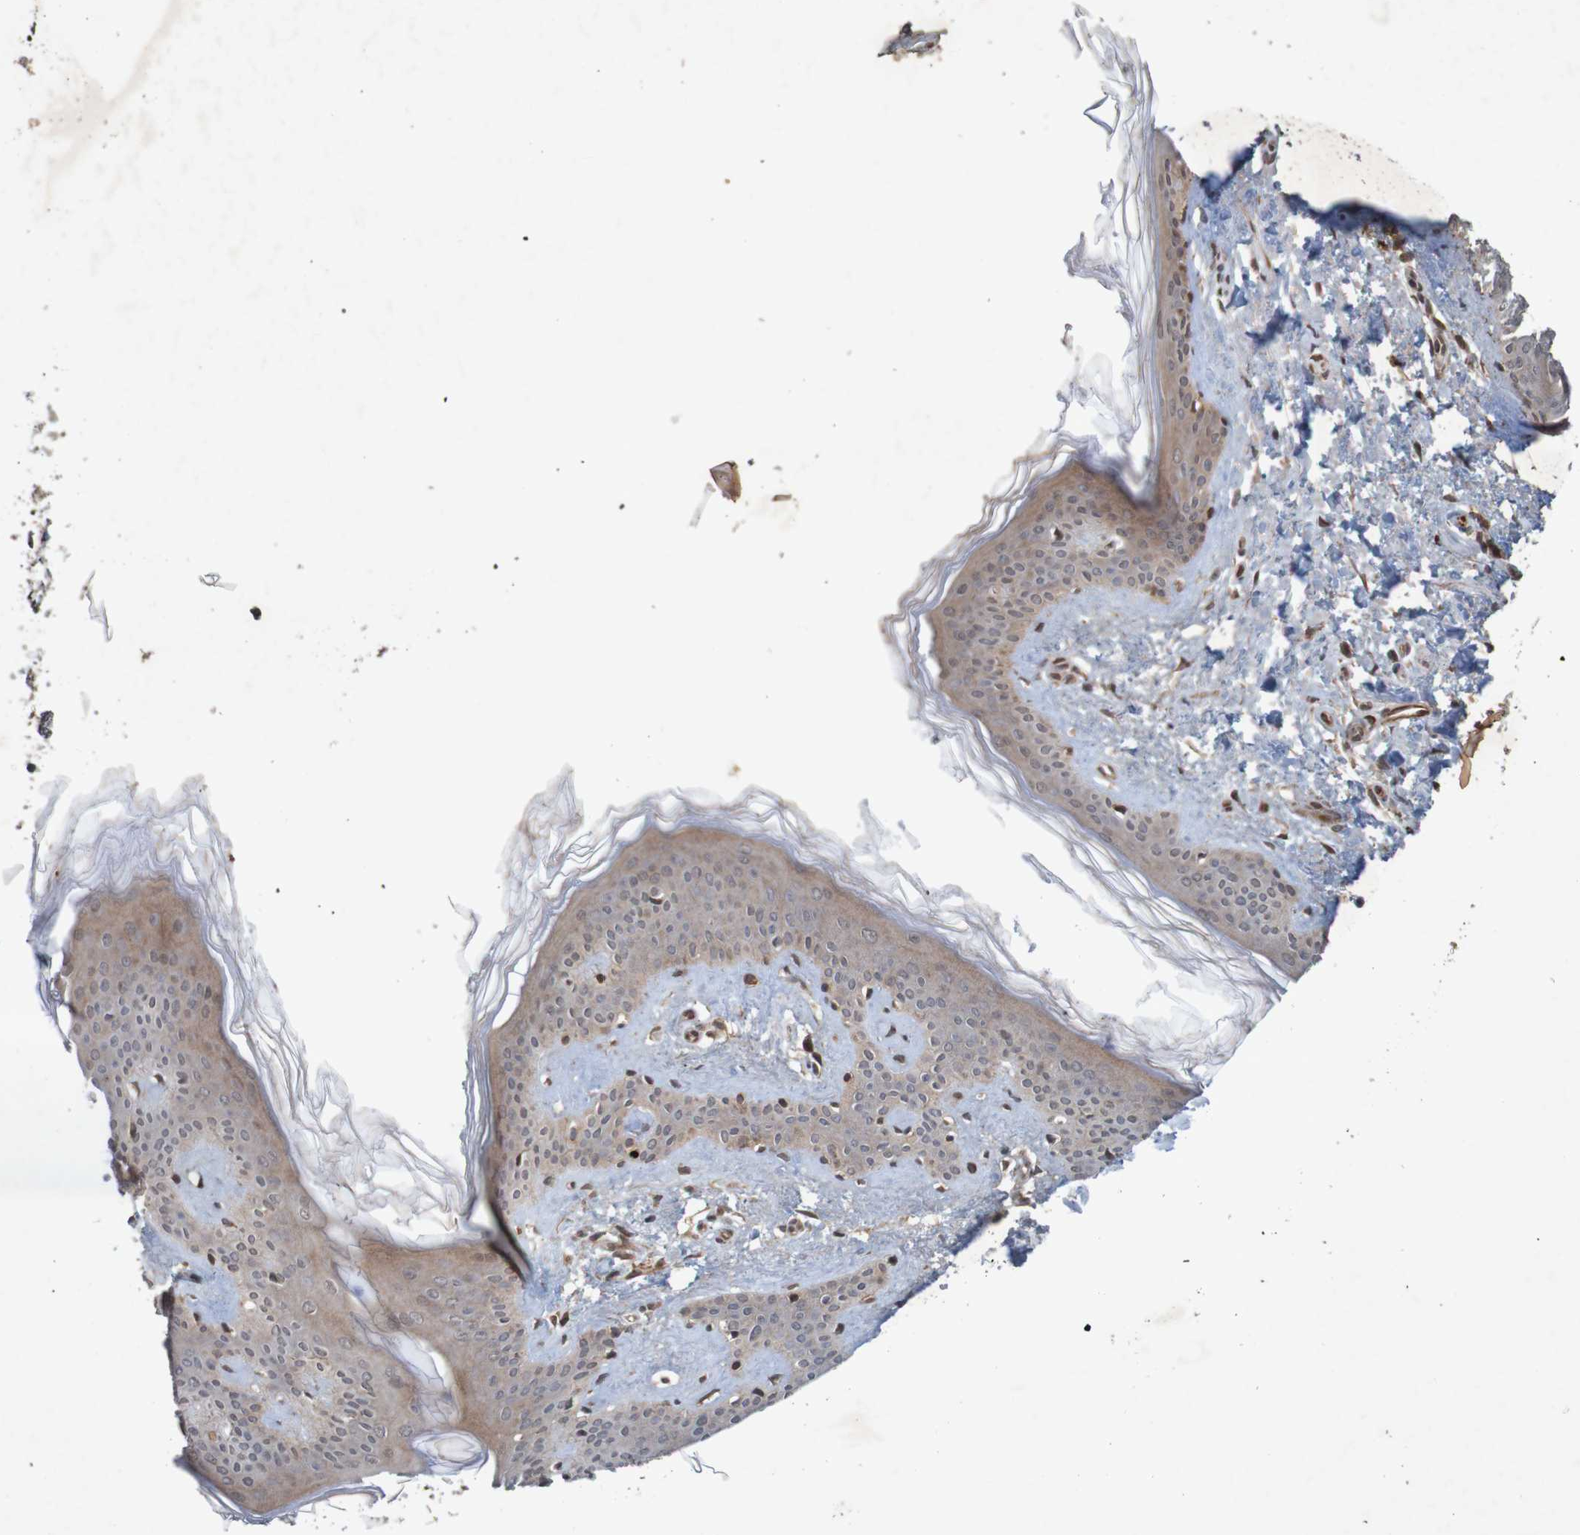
{"staining": {"intensity": "moderate", "quantity": ">75%", "location": "cytoplasmic/membranous"}, "tissue": "skin", "cell_type": "Fibroblasts", "image_type": "normal", "snomed": [{"axis": "morphology", "description": "Normal tissue, NOS"}, {"axis": "topography", "description": "Skin"}], "caption": "A histopathology image of human skin stained for a protein exhibits moderate cytoplasmic/membranous brown staining in fibroblasts. (DAB = brown stain, brightfield microscopy at high magnification).", "gene": "ARHGEF11", "patient": {"sex": "female", "age": 41}}